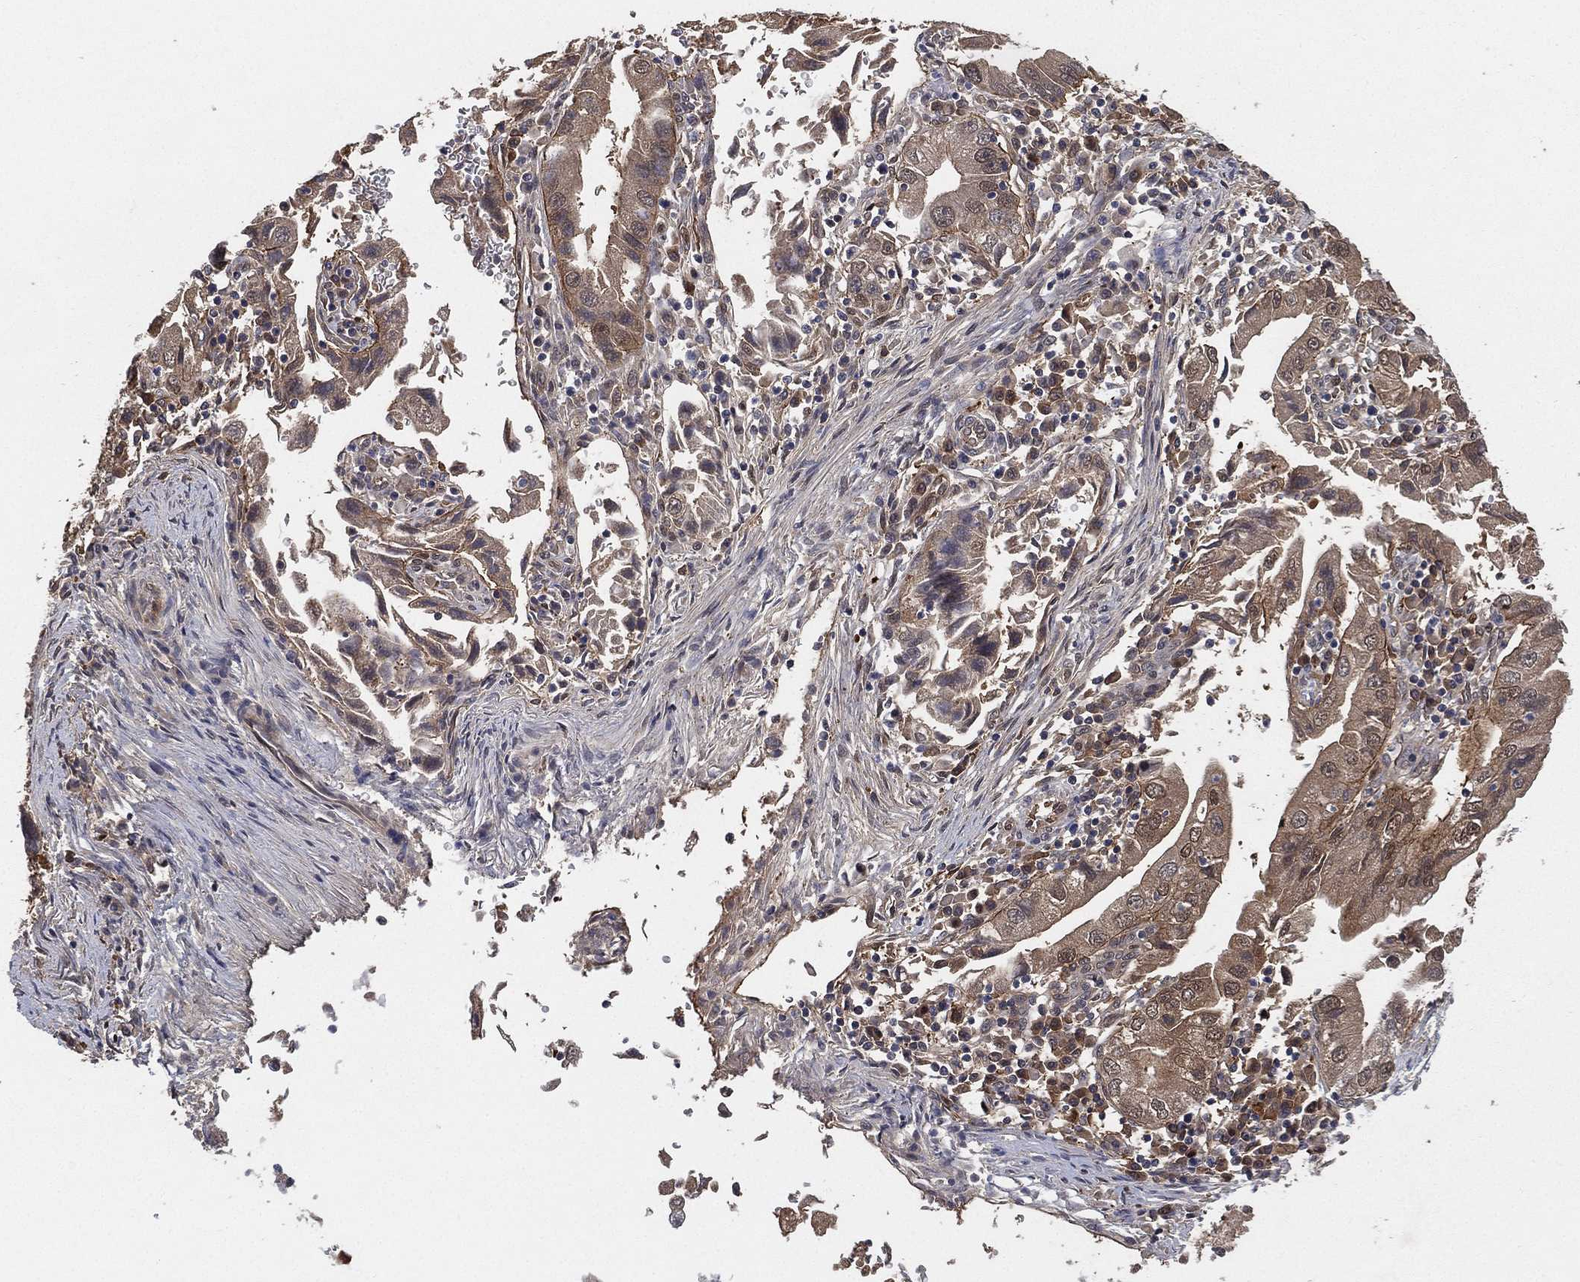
{"staining": {"intensity": "moderate", "quantity": "25%-75%", "location": "cytoplasmic/membranous"}, "tissue": "stomach cancer", "cell_type": "Tumor cells", "image_type": "cancer", "snomed": [{"axis": "morphology", "description": "Adenocarcinoma, NOS"}, {"axis": "topography", "description": "Stomach"}], "caption": "A micrograph of stomach adenocarcinoma stained for a protein displays moderate cytoplasmic/membranous brown staining in tumor cells. The protein is shown in brown color, while the nuclei are stained blue.", "gene": "PSMG4", "patient": {"sex": "male", "age": 76}}